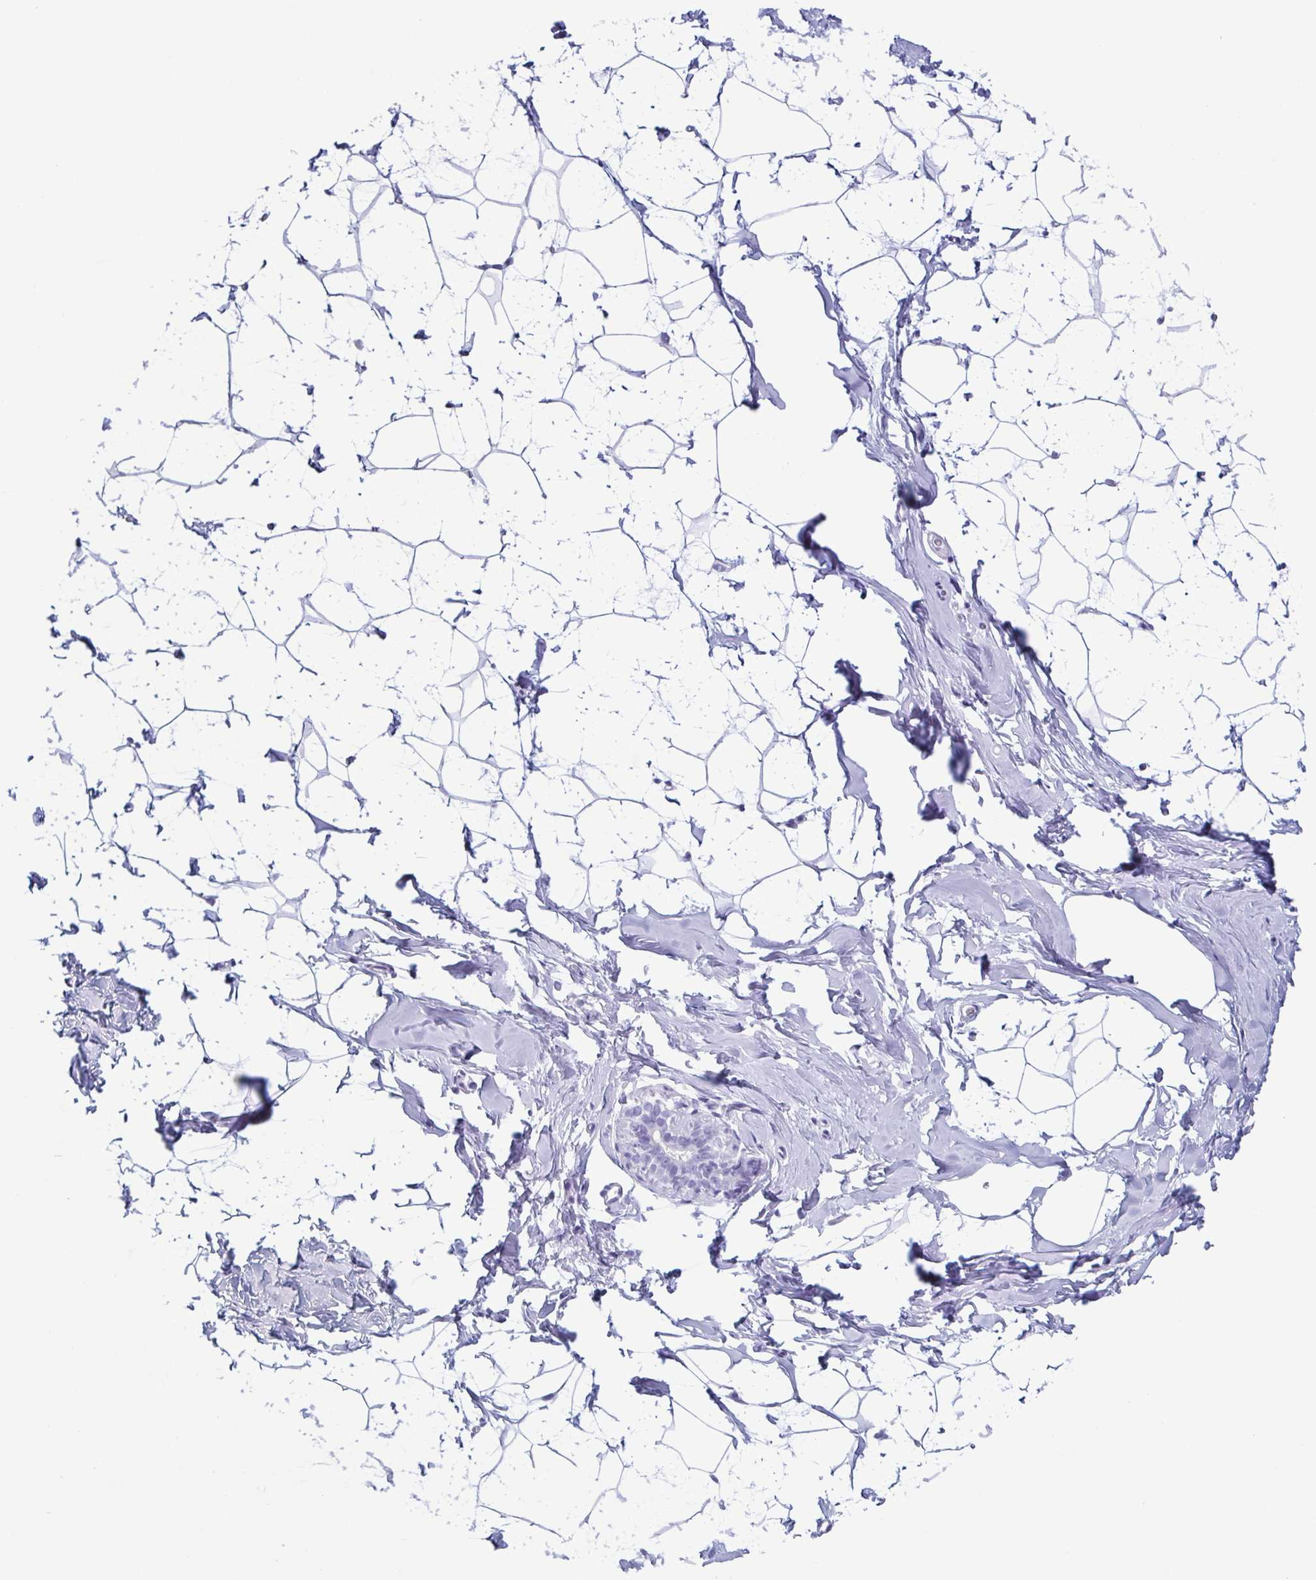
{"staining": {"intensity": "negative", "quantity": "none", "location": "none"}, "tissue": "breast", "cell_type": "Adipocytes", "image_type": "normal", "snomed": [{"axis": "morphology", "description": "Normal tissue, NOS"}, {"axis": "topography", "description": "Breast"}], "caption": "Protein analysis of benign breast reveals no significant positivity in adipocytes.", "gene": "BPI", "patient": {"sex": "female", "age": 32}}